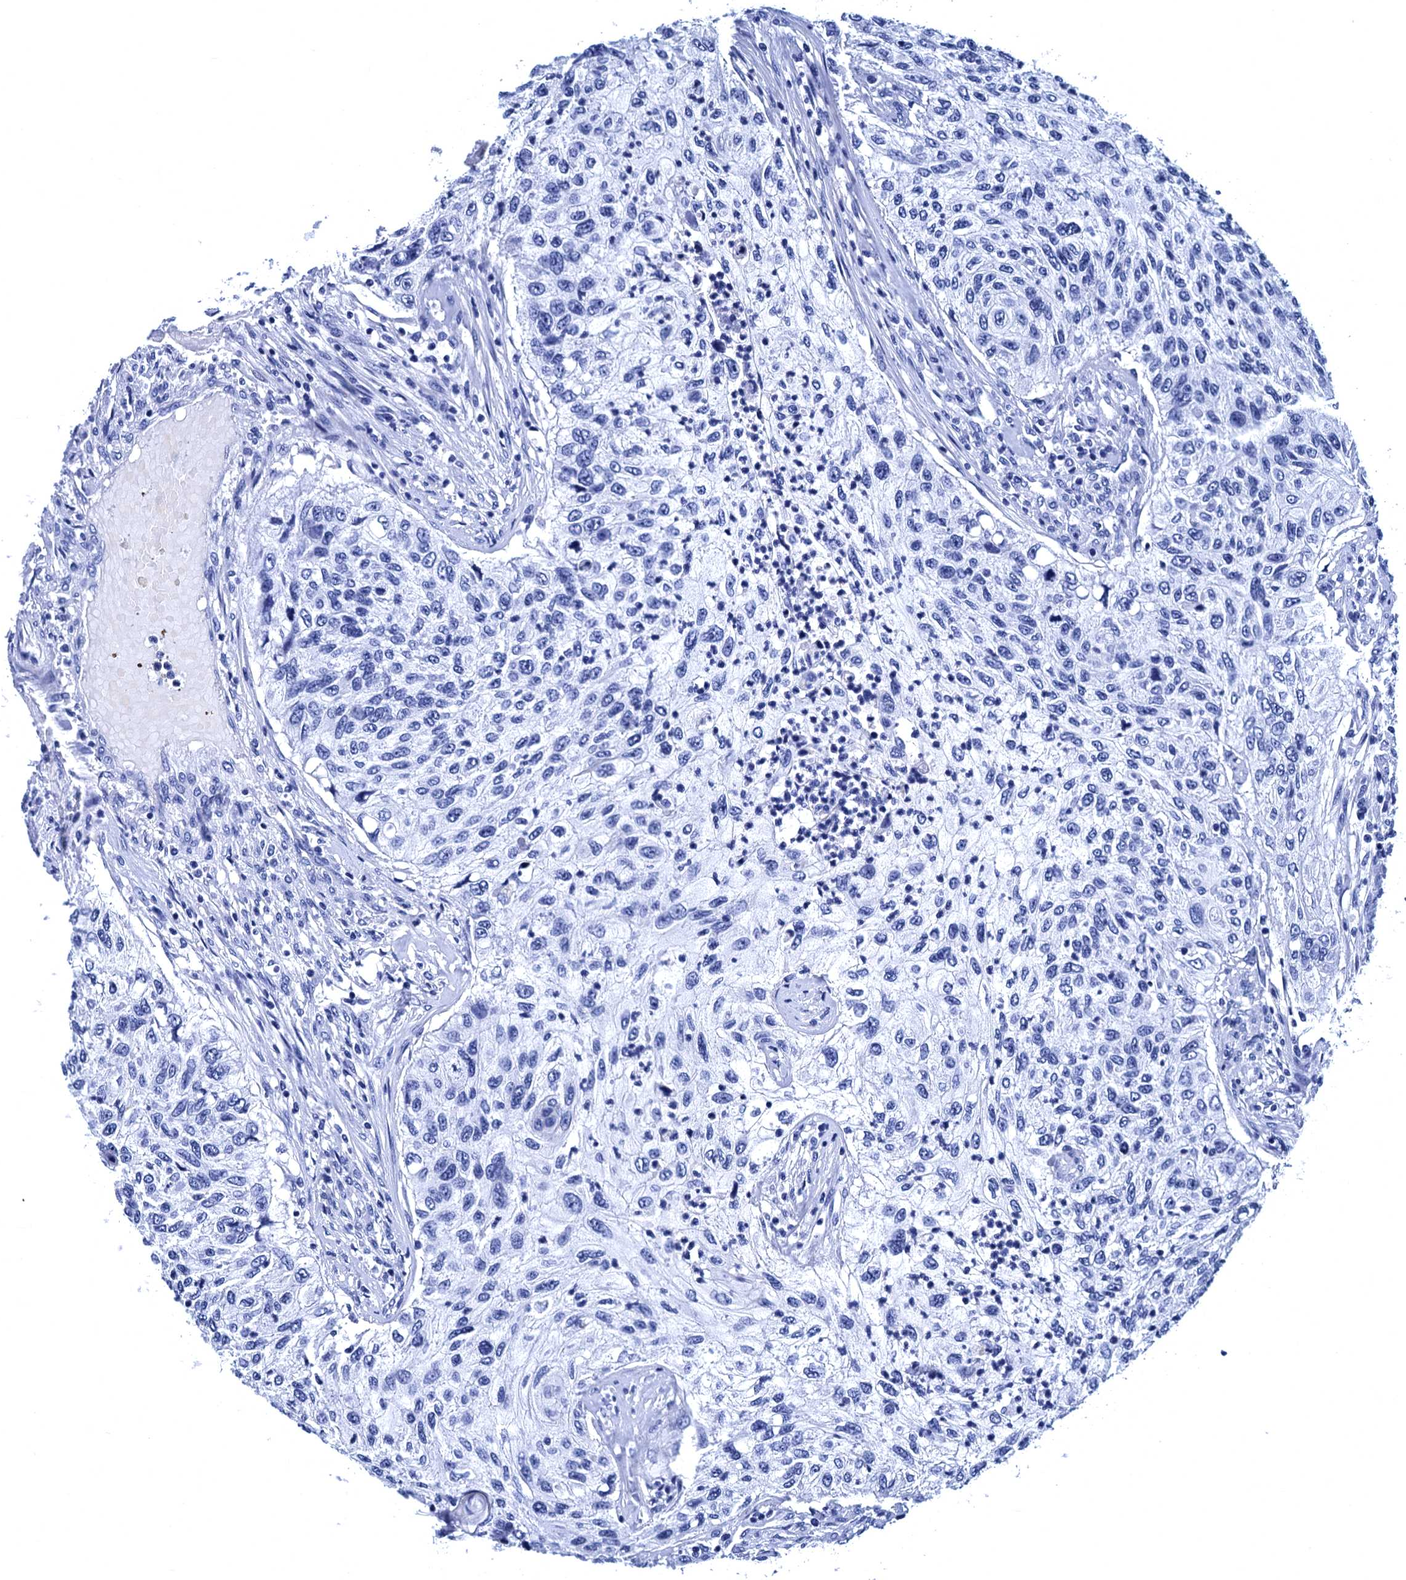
{"staining": {"intensity": "negative", "quantity": "none", "location": "none"}, "tissue": "urothelial cancer", "cell_type": "Tumor cells", "image_type": "cancer", "snomed": [{"axis": "morphology", "description": "Urothelial carcinoma, High grade"}, {"axis": "topography", "description": "Urinary bladder"}], "caption": "High power microscopy micrograph of an immunohistochemistry photomicrograph of urothelial cancer, revealing no significant positivity in tumor cells.", "gene": "MYBPC3", "patient": {"sex": "female", "age": 60}}